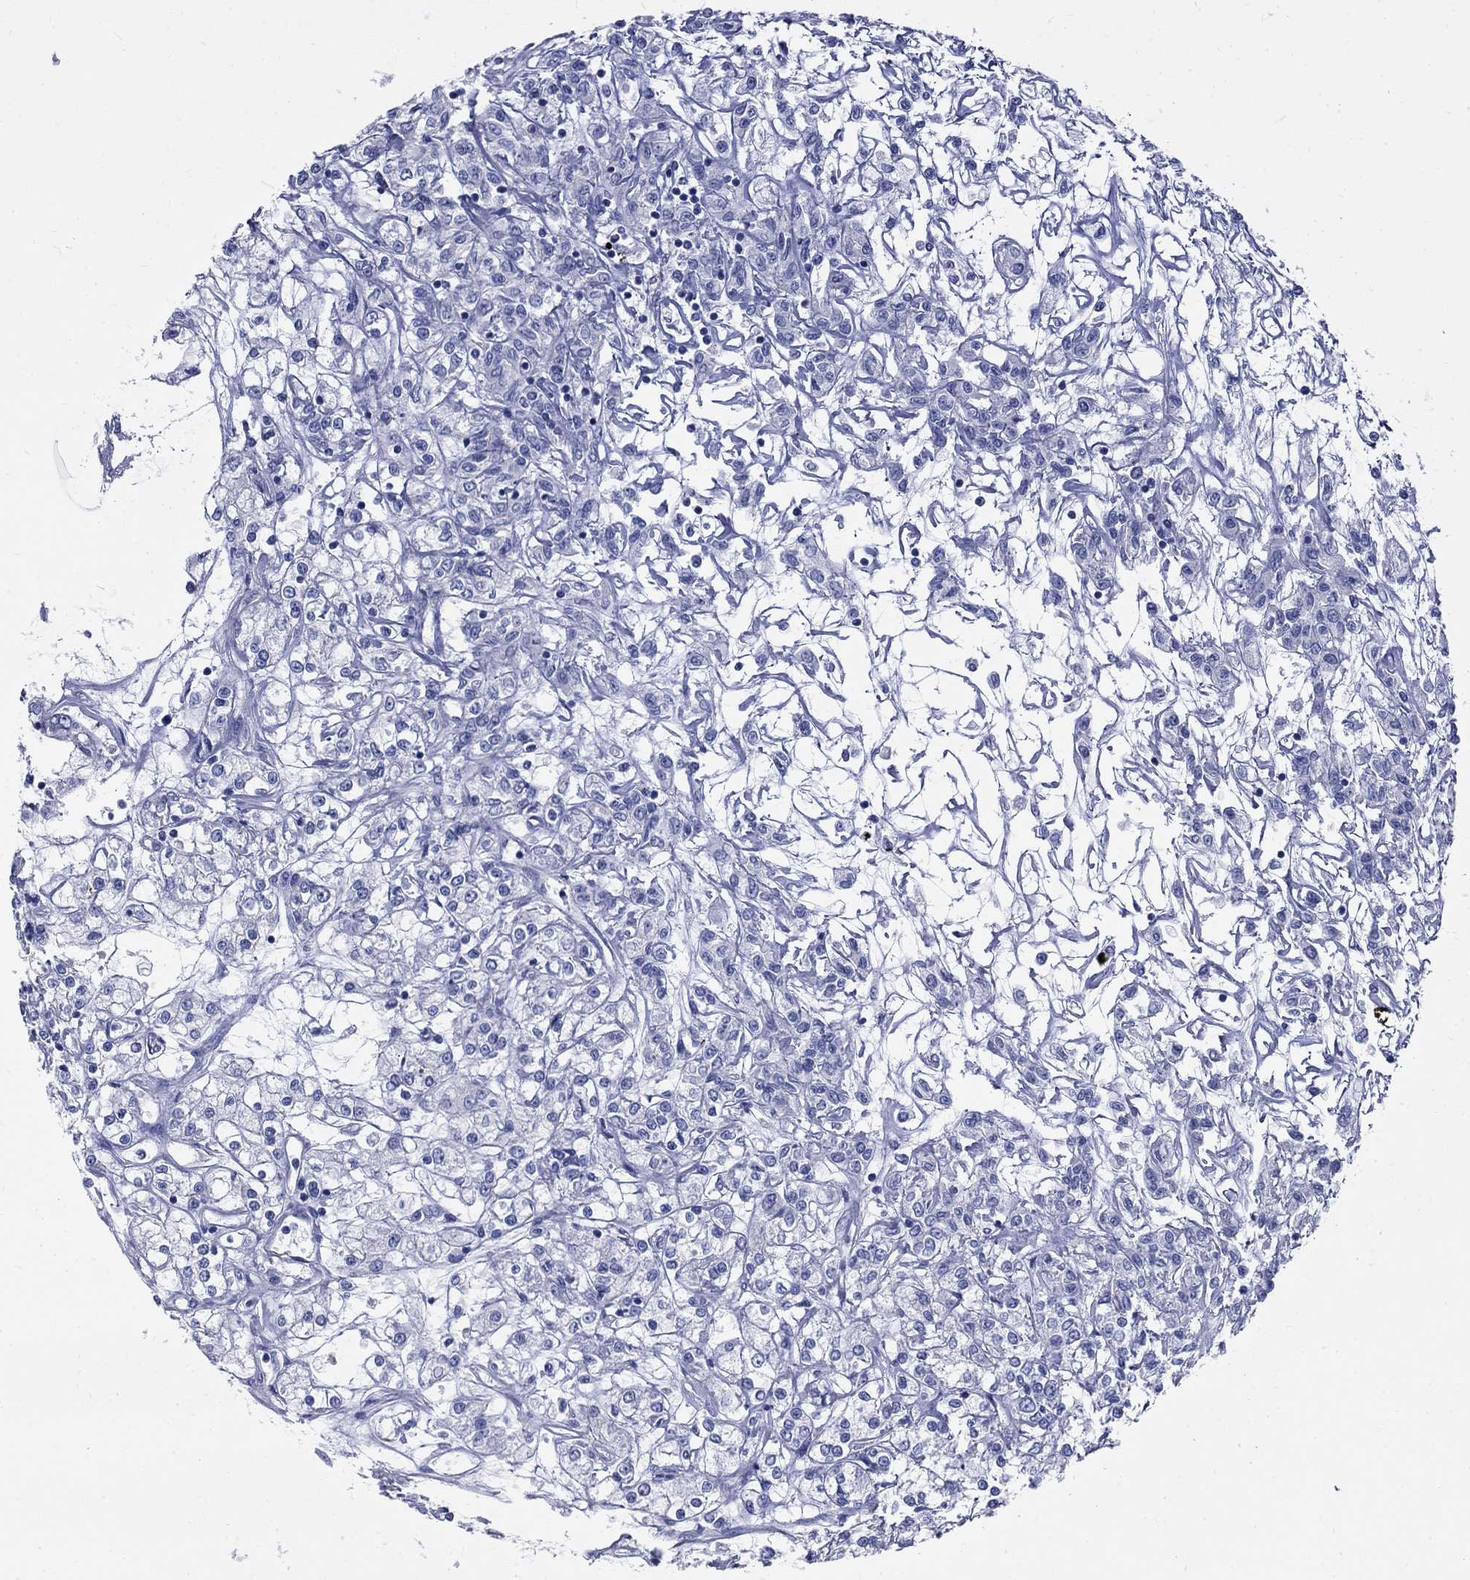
{"staining": {"intensity": "negative", "quantity": "none", "location": "none"}, "tissue": "renal cancer", "cell_type": "Tumor cells", "image_type": "cancer", "snomed": [{"axis": "morphology", "description": "Adenocarcinoma, NOS"}, {"axis": "topography", "description": "Kidney"}], "caption": "The micrograph displays no significant expression in tumor cells of adenocarcinoma (renal).", "gene": "GUCA1A", "patient": {"sex": "female", "age": 59}}